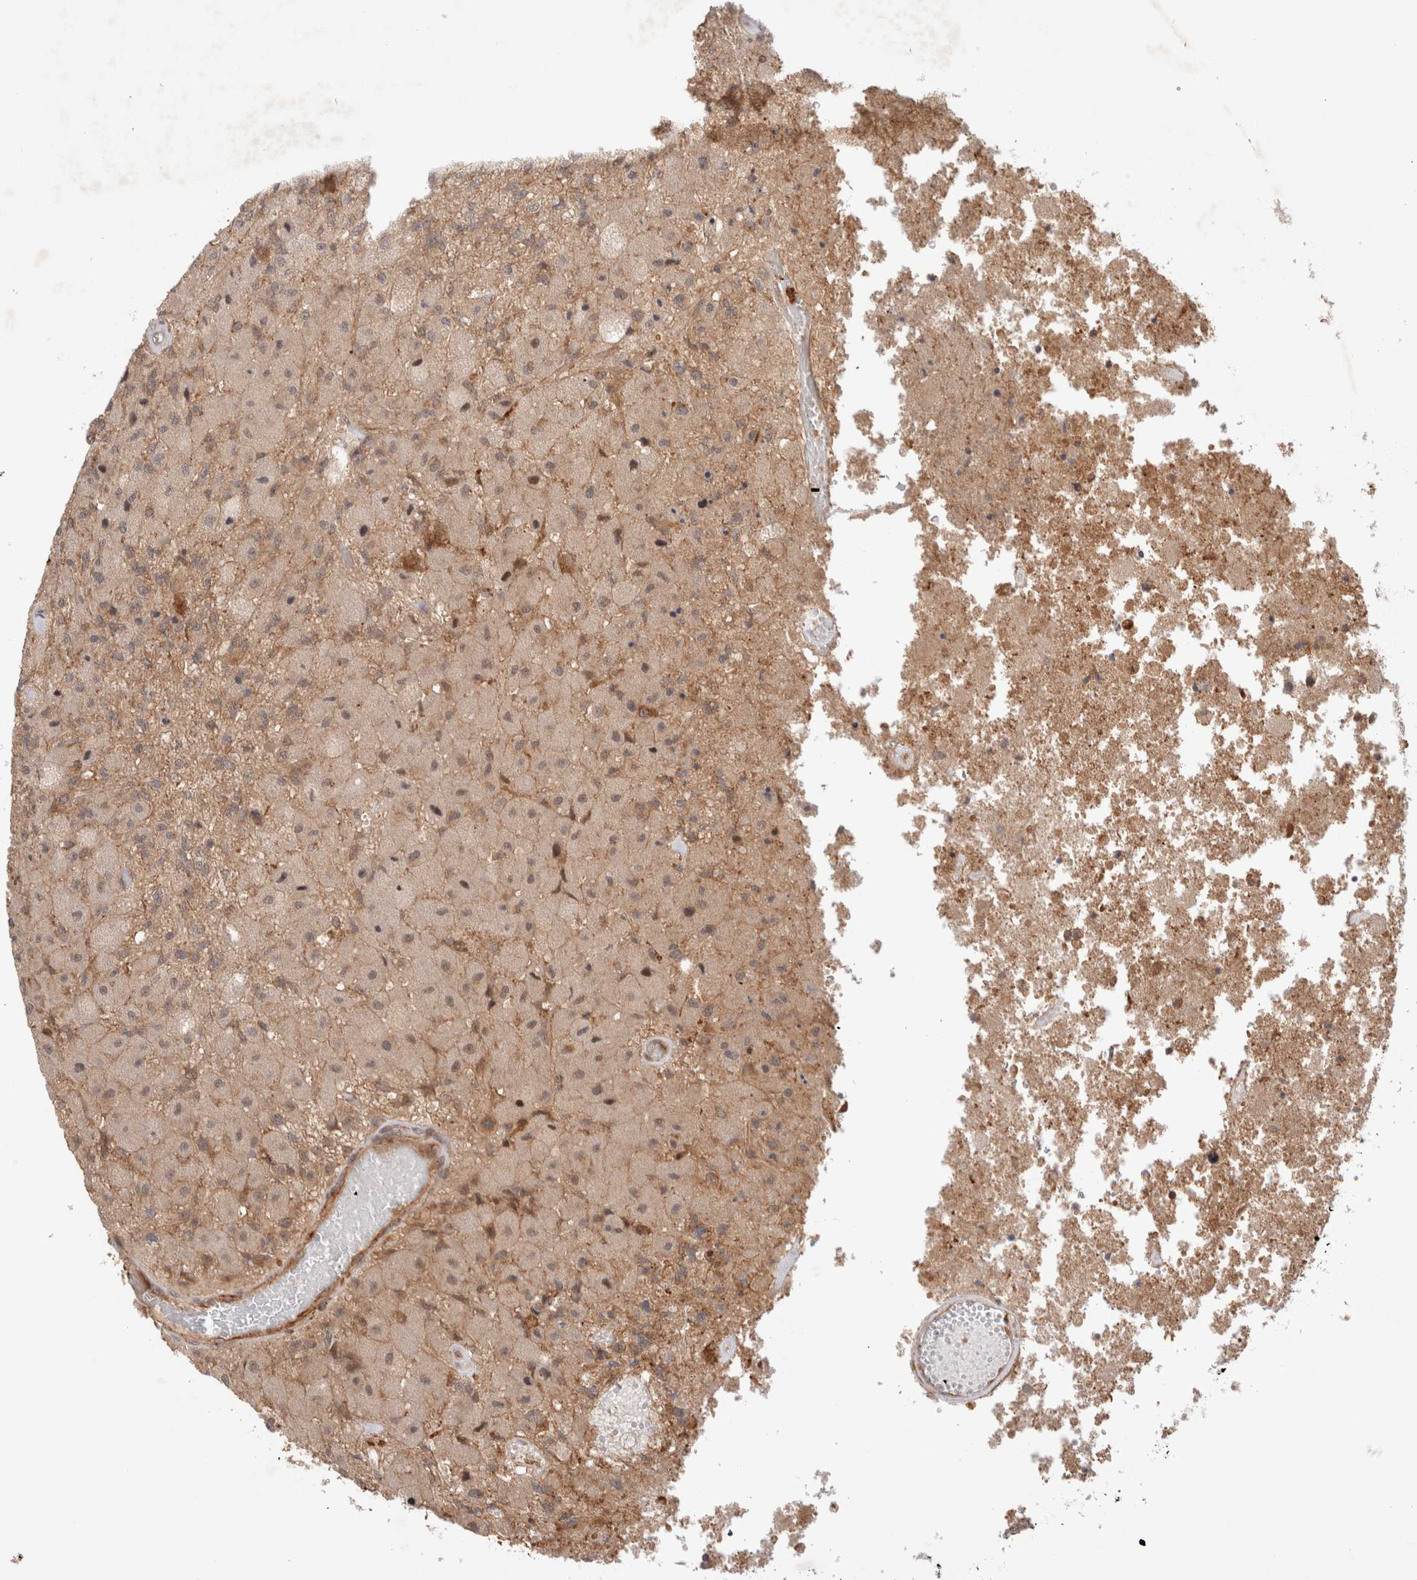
{"staining": {"intensity": "weak", "quantity": "25%-75%", "location": "cytoplasmic/membranous,nuclear"}, "tissue": "glioma", "cell_type": "Tumor cells", "image_type": "cancer", "snomed": [{"axis": "morphology", "description": "Normal tissue, NOS"}, {"axis": "morphology", "description": "Glioma, malignant, High grade"}, {"axis": "topography", "description": "Cerebral cortex"}], "caption": "Weak cytoplasmic/membranous and nuclear staining for a protein is appreciated in about 25%-75% of tumor cells of malignant glioma (high-grade) using immunohistochemistry.", "gene": "SIKE1", "patient": {"sex": "male", "age": 77}}